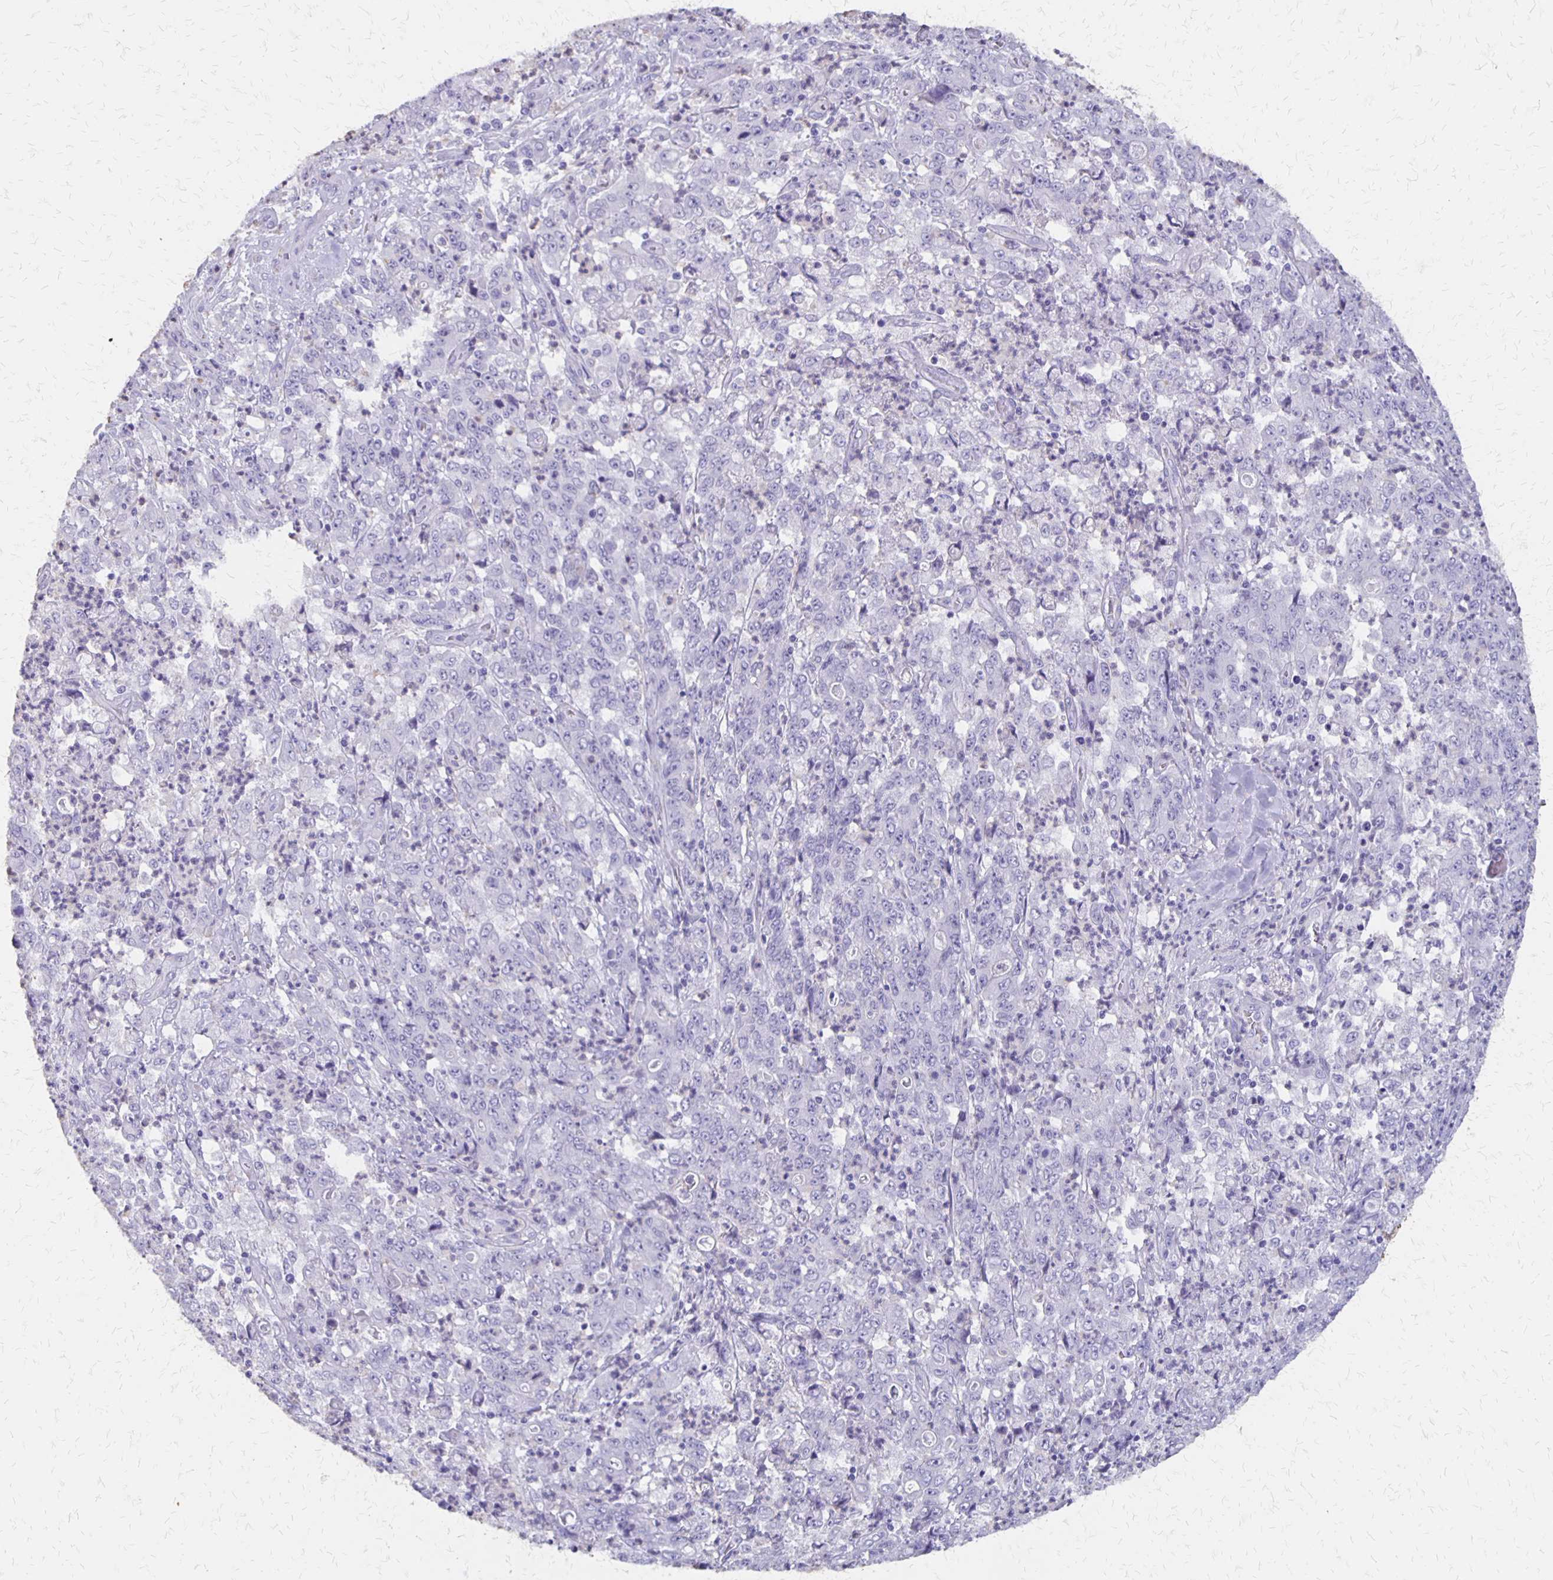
{"staining": {"intensity": "negative", "quantity": "none", "location": "none"}, "tissue": "stomach cancer", "cell_type": "Tumor cells", "image_type": "cancer", "snomed": [{"axis": "morphology", "description": "Adenocarcinoma, NOS"}, {"axis": "topography", "description": "Stomach, lower"}], "caption": "IHC micrograph of stomach cancer (adenocarcinoma) stained for a protein (brown), which demonstrates no positivity in tumor cells. (DAB (3,3'-diaminobenzidine) IHC visualized using brightfield microscopy, high magnification).", "gene": "SEPTIN5", "patient": {"sex": "female", "age": 71}}